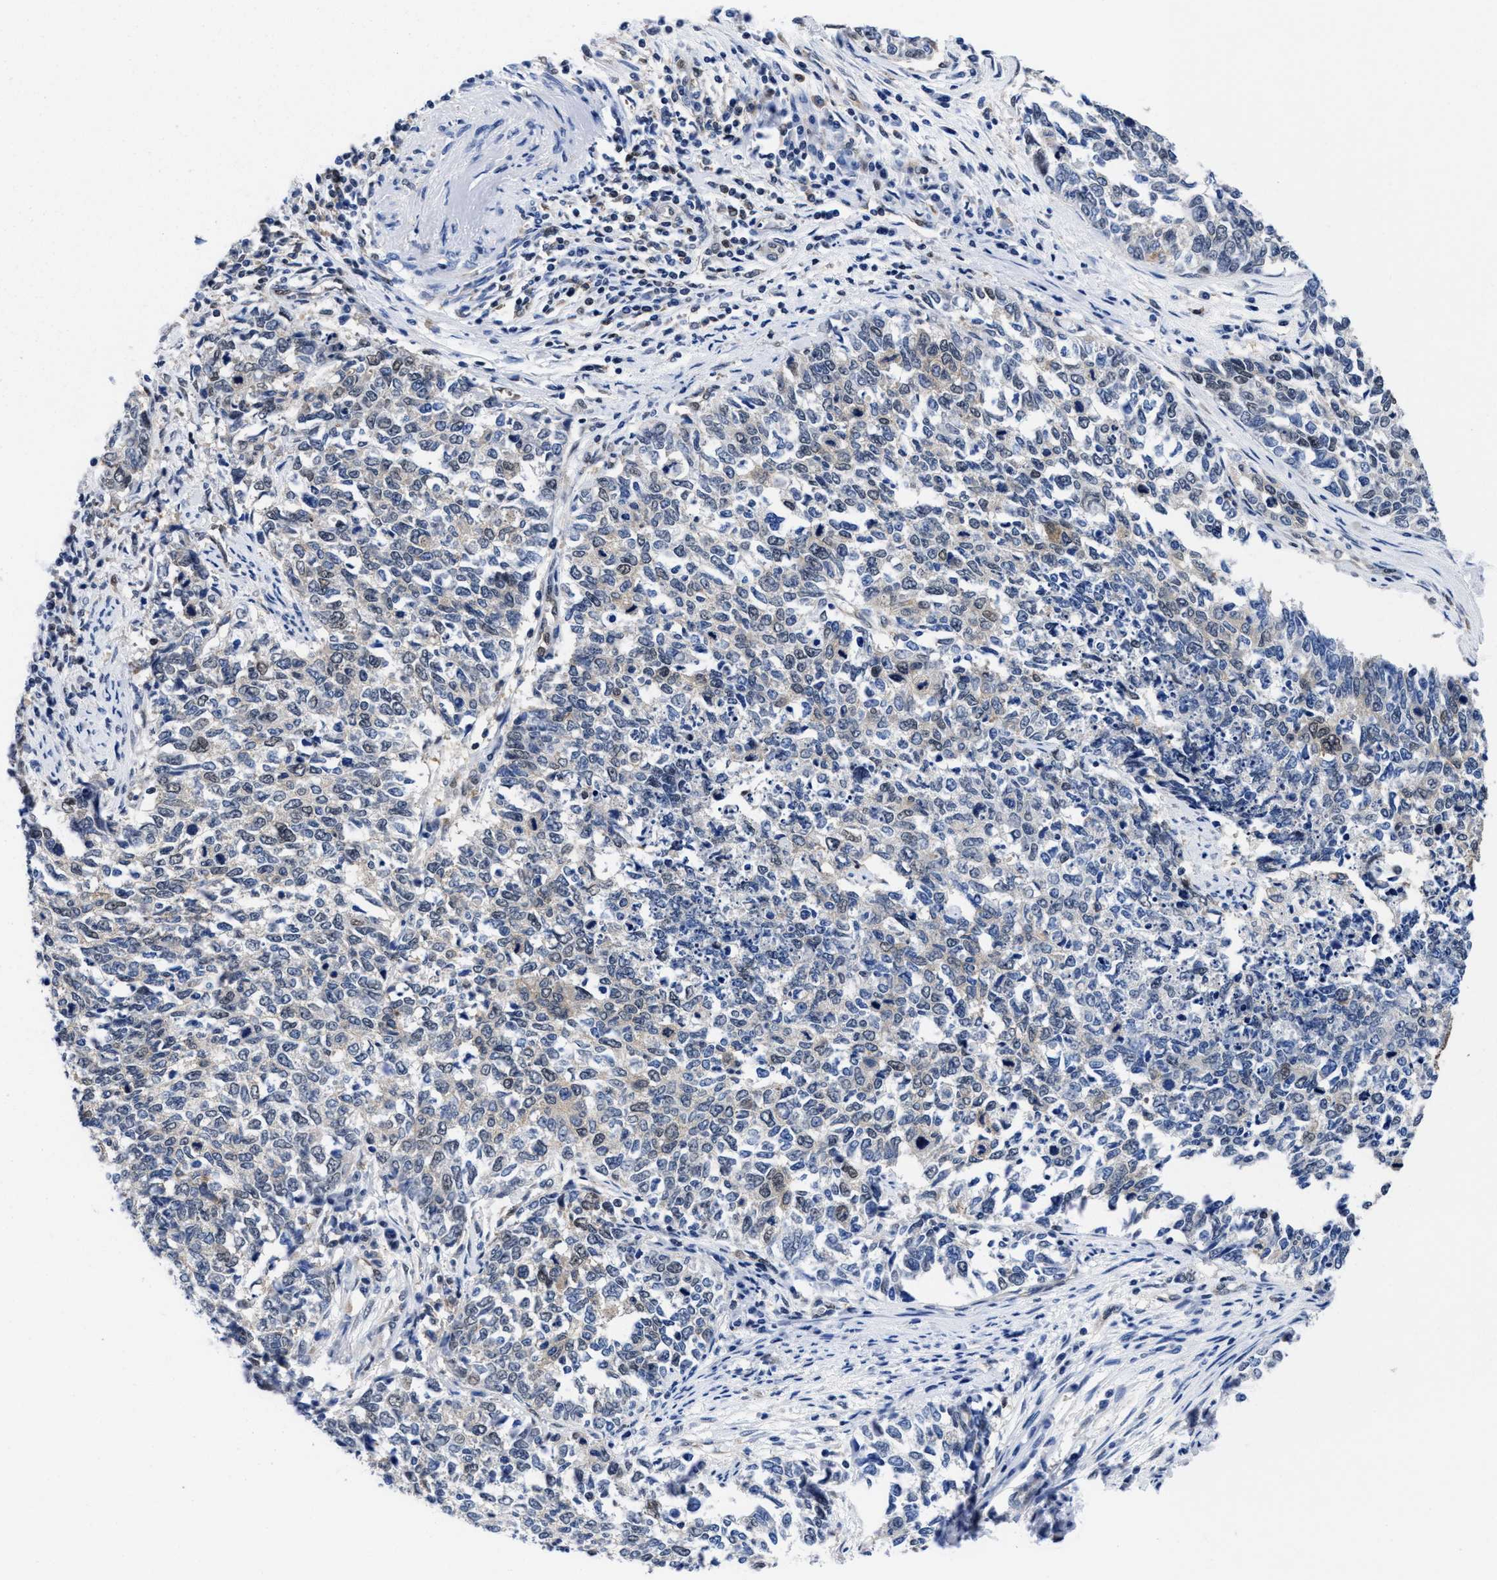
{"staining": {"intensity": "negative", "quantity": "none", "location": "none"}, "tissue": "cervical cancer", "cell_type": "Tumor cells", "image_type": "cancer", "snomed": [{"axis": "morphology", "description": "Squamous cell carcinoma, NOS"}, {"axis": "topography", "description": "Cervix"}], "caption": "An image of cervical squamous cell carcinoma stained for a protein exhibits no brown staining in tumor cells. Brightfield microscopy of IHC stained with DAB (3,3'-diaminobenzidine) (brown) and hematoxylin (blue), captured at high magnification.", "gene": "ACLY", "patient": {"sex": "female", "age": 63}}